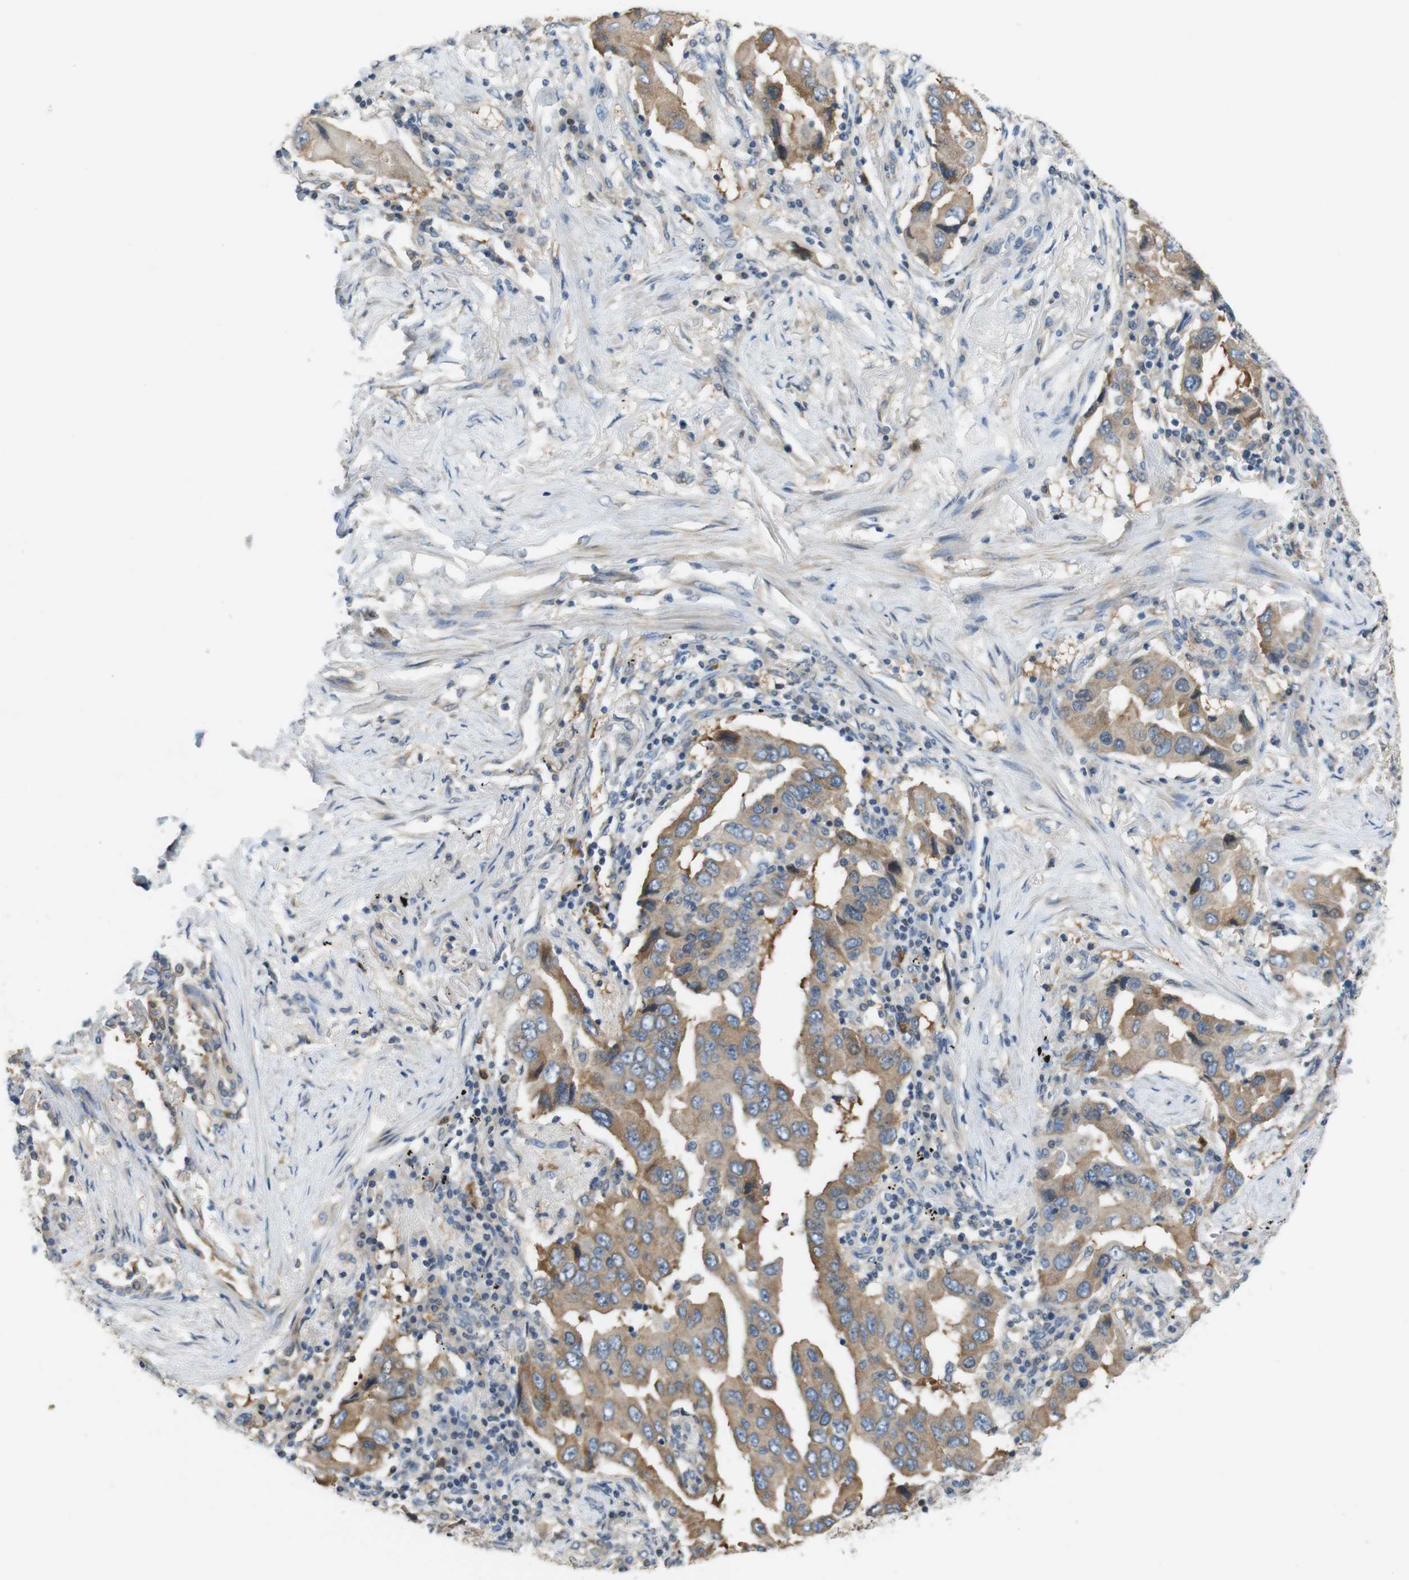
{"staining": {"intensity": "moderate", "quantity": ">75%", "location": "cytoplasmic/membranous"}, "tissue": "lung cancer", "cell_type": "Tumor cells", "image_type": "cancer", "snomed": [{"axis": "morphology", "description": "Adenocarcinoma, NOS"}, {"axis": "topography", "description": "Lung"}], "caption": "Immunohistochemical staining of adenocarcinoma (lung) displays moderate cytoplasmic/membranous protein positivity in about >75% of tumor cells. Nuclei are stained in blue.", "gene": "PCDH10", "patient": {"sex": "female", "age": 65}}